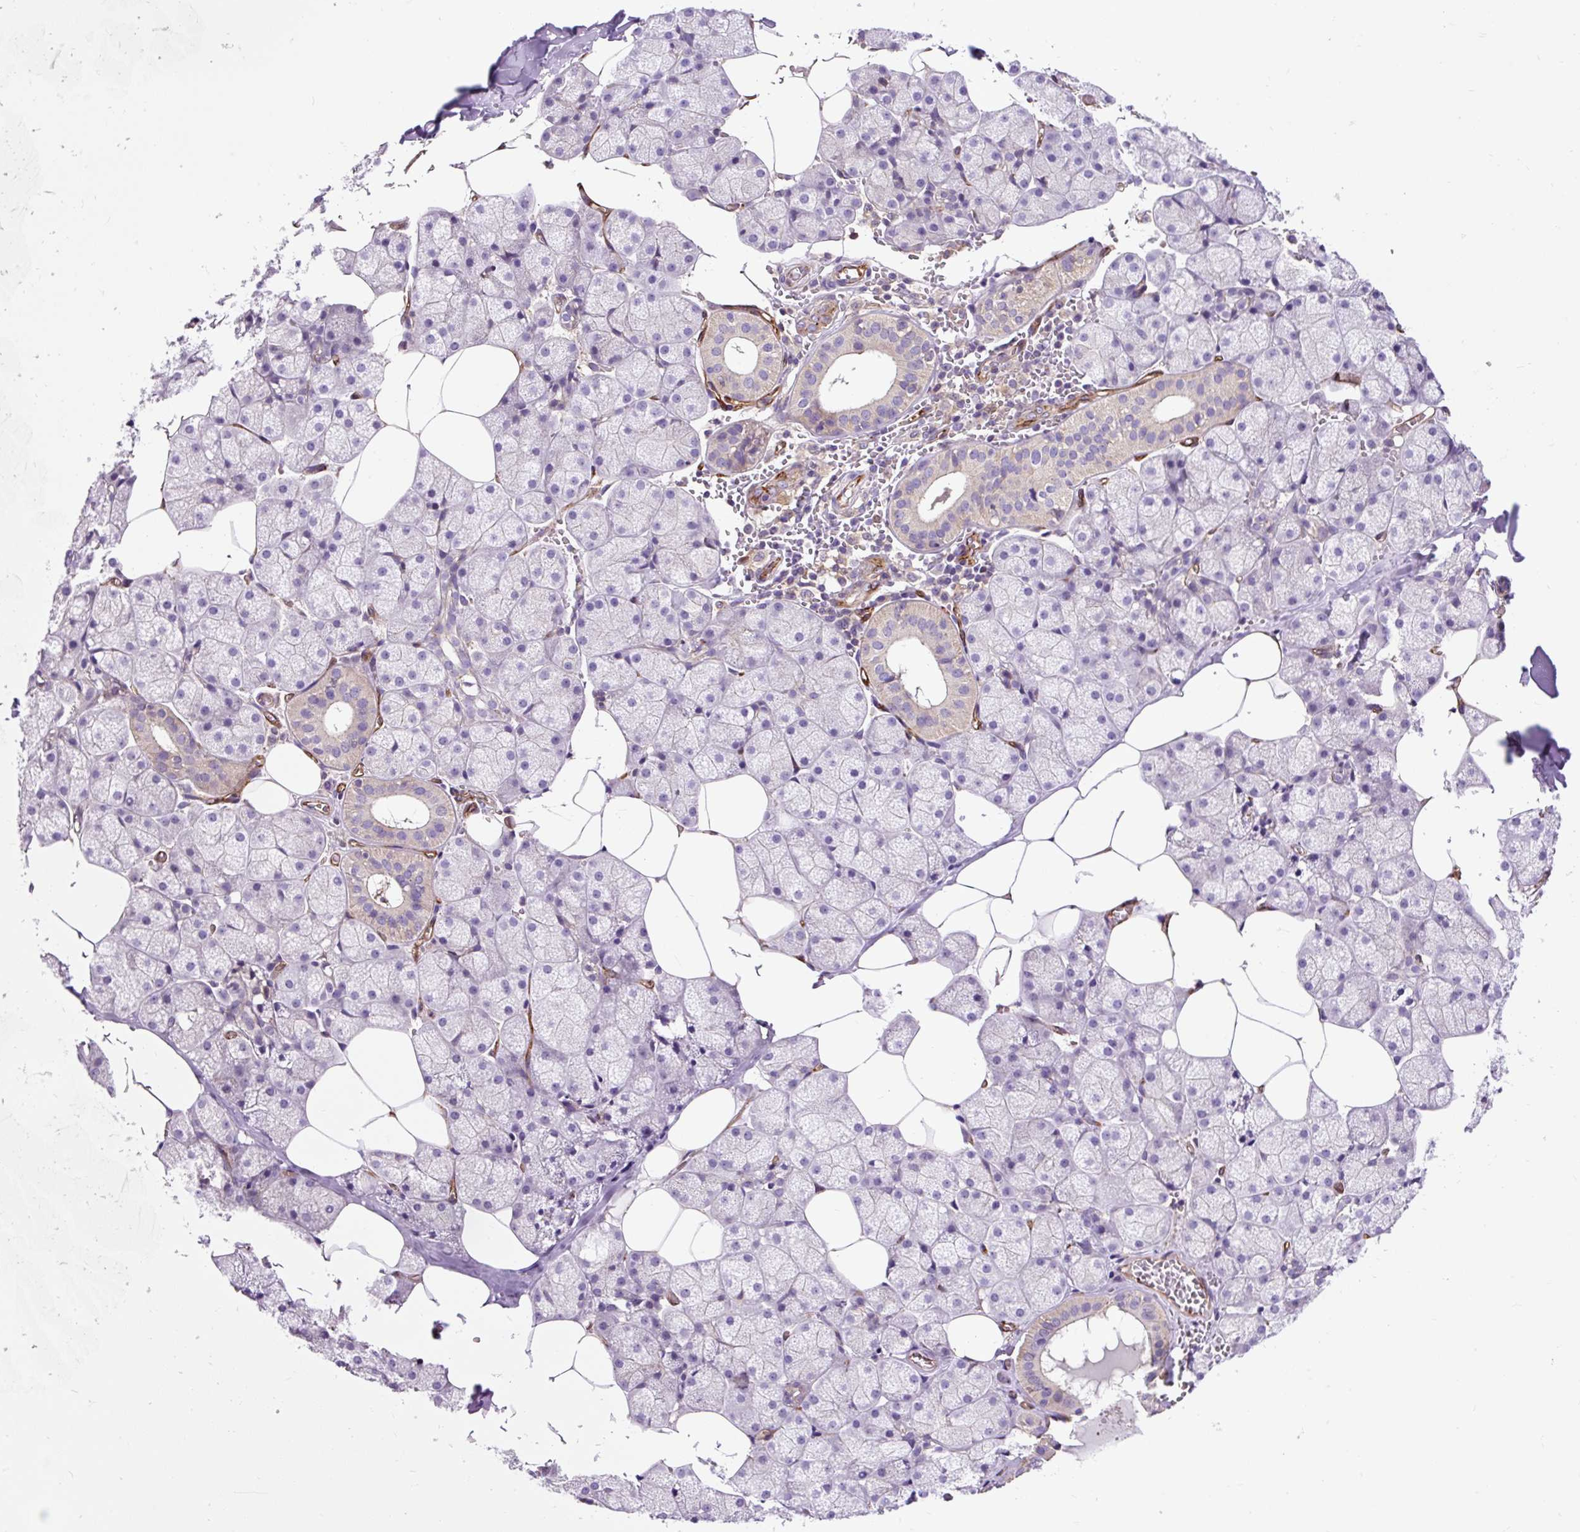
{"staining": {"intensity": "weak", "quantity": "25%-75%", "location": "cytoplasmic/membranous"}, "tissue": "salivary gland", "cell_type": "Glandular cells", "image_type": "normal", "snomed": [{"axis": "morphology", "description": "Normal tissue, NOS"}, {"axis": "topography", "description": "Salivary gland"}, {"axis": "topography", "description": "Peripheral nerve tissue"}], "caption": "DAB (3,3'-diaminobenzidine) immunohistochemical staining of benign human salivary gland exhibits weak cytoplasmic/membranous protein expression in approximately 25%-75% of glandular cells.", "gene": "PCDHGB3", "patient": {"sex": "male", "age": 38}}